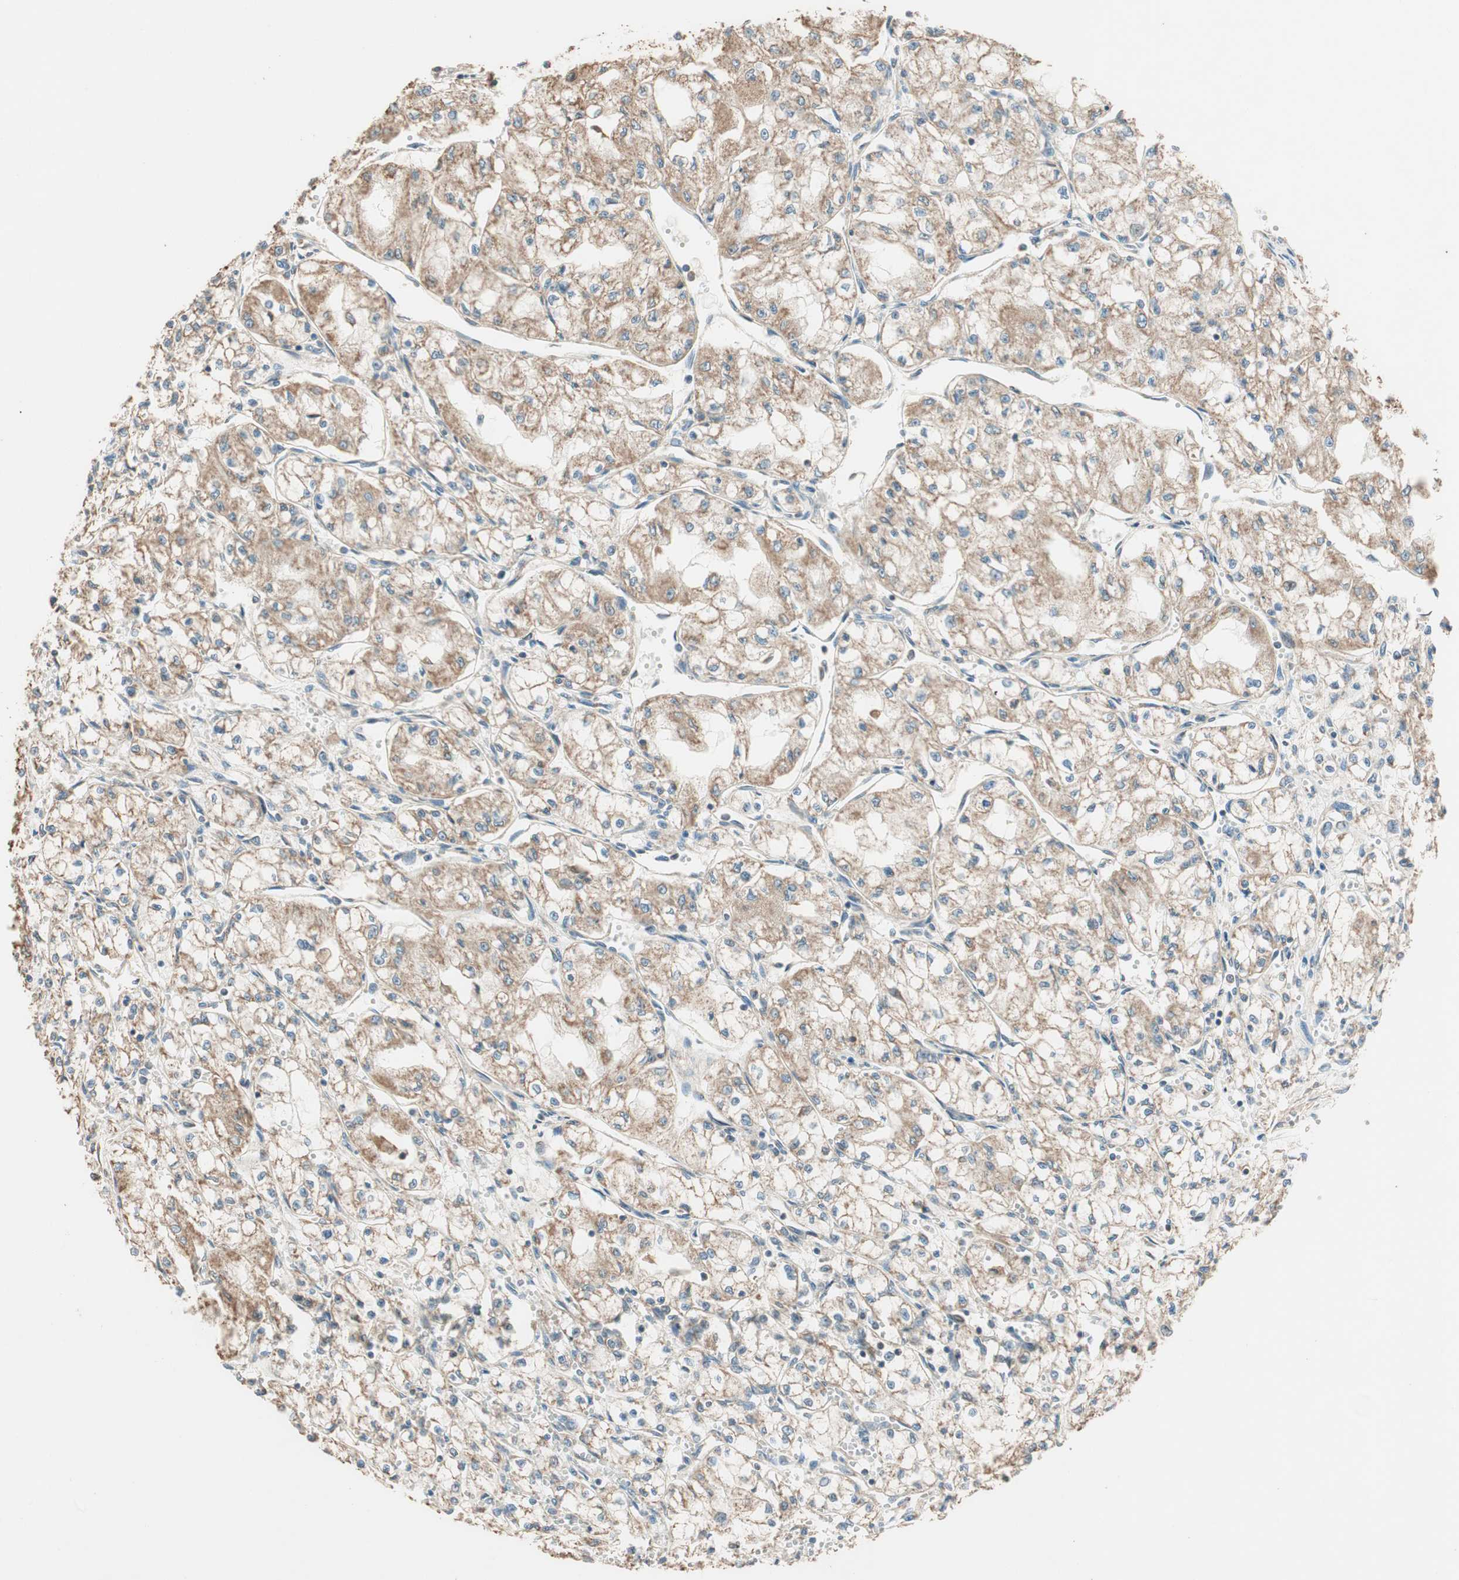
{"staining": {"intensity": "moderate", "quantity": ">75%", "location": "cytoplasmic/membranous"}, "tissue": "renal cancer", "cell_type": "Tumor cells", "image_type": "cancer", "snomed": [{"axis": "morphology", "description": "Normal tissue, NOS"}, {"axis": "morphology", "description": "Adenocarcinoma, NOS"}, {"axis": "topography", "description": "Kidney"}], "caption": "The micrograph exhibits a brown stain indicating the presence of a protein in the cytoplasmic/membranous of tumor cells in renal adenocarcinoma.", "gene": "TRIM21", "patient": {"sex": "male", "age": 59}}